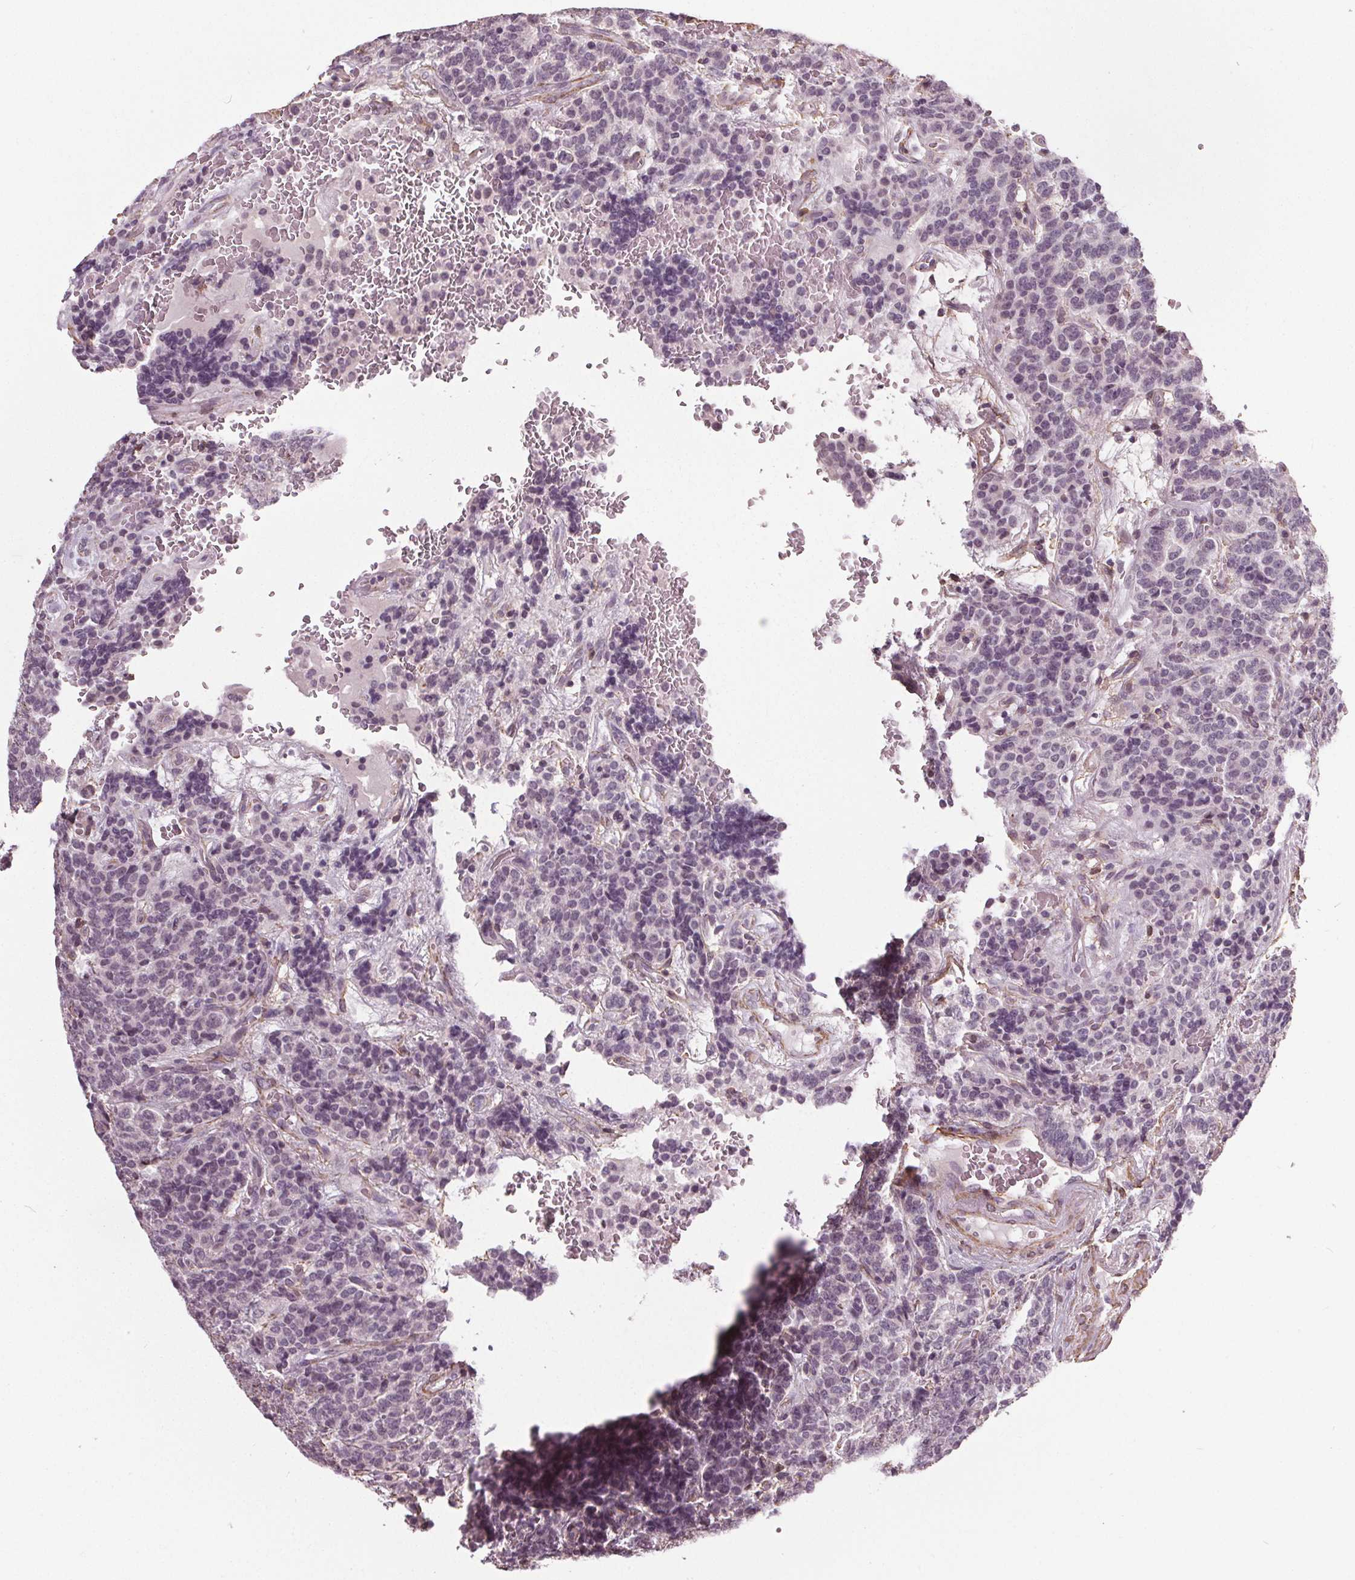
{"staining": {"intensity": "negative", "quantity": "none", "location": "none"}, "tissue": "carcinoid", "cell_type": "Tumor cells", "image_type": "cancer", "snomed": [{"axis": "morphology", "description": "Carcinoid, malignant, NOS"}, {"axis": "topography", "description": "Pancreas"}], "caption": "Tumor cells are negative for brown protein staining in carcinoid.", "gene": "PKP1", "patient": {"sex": "male", "age": 36}}